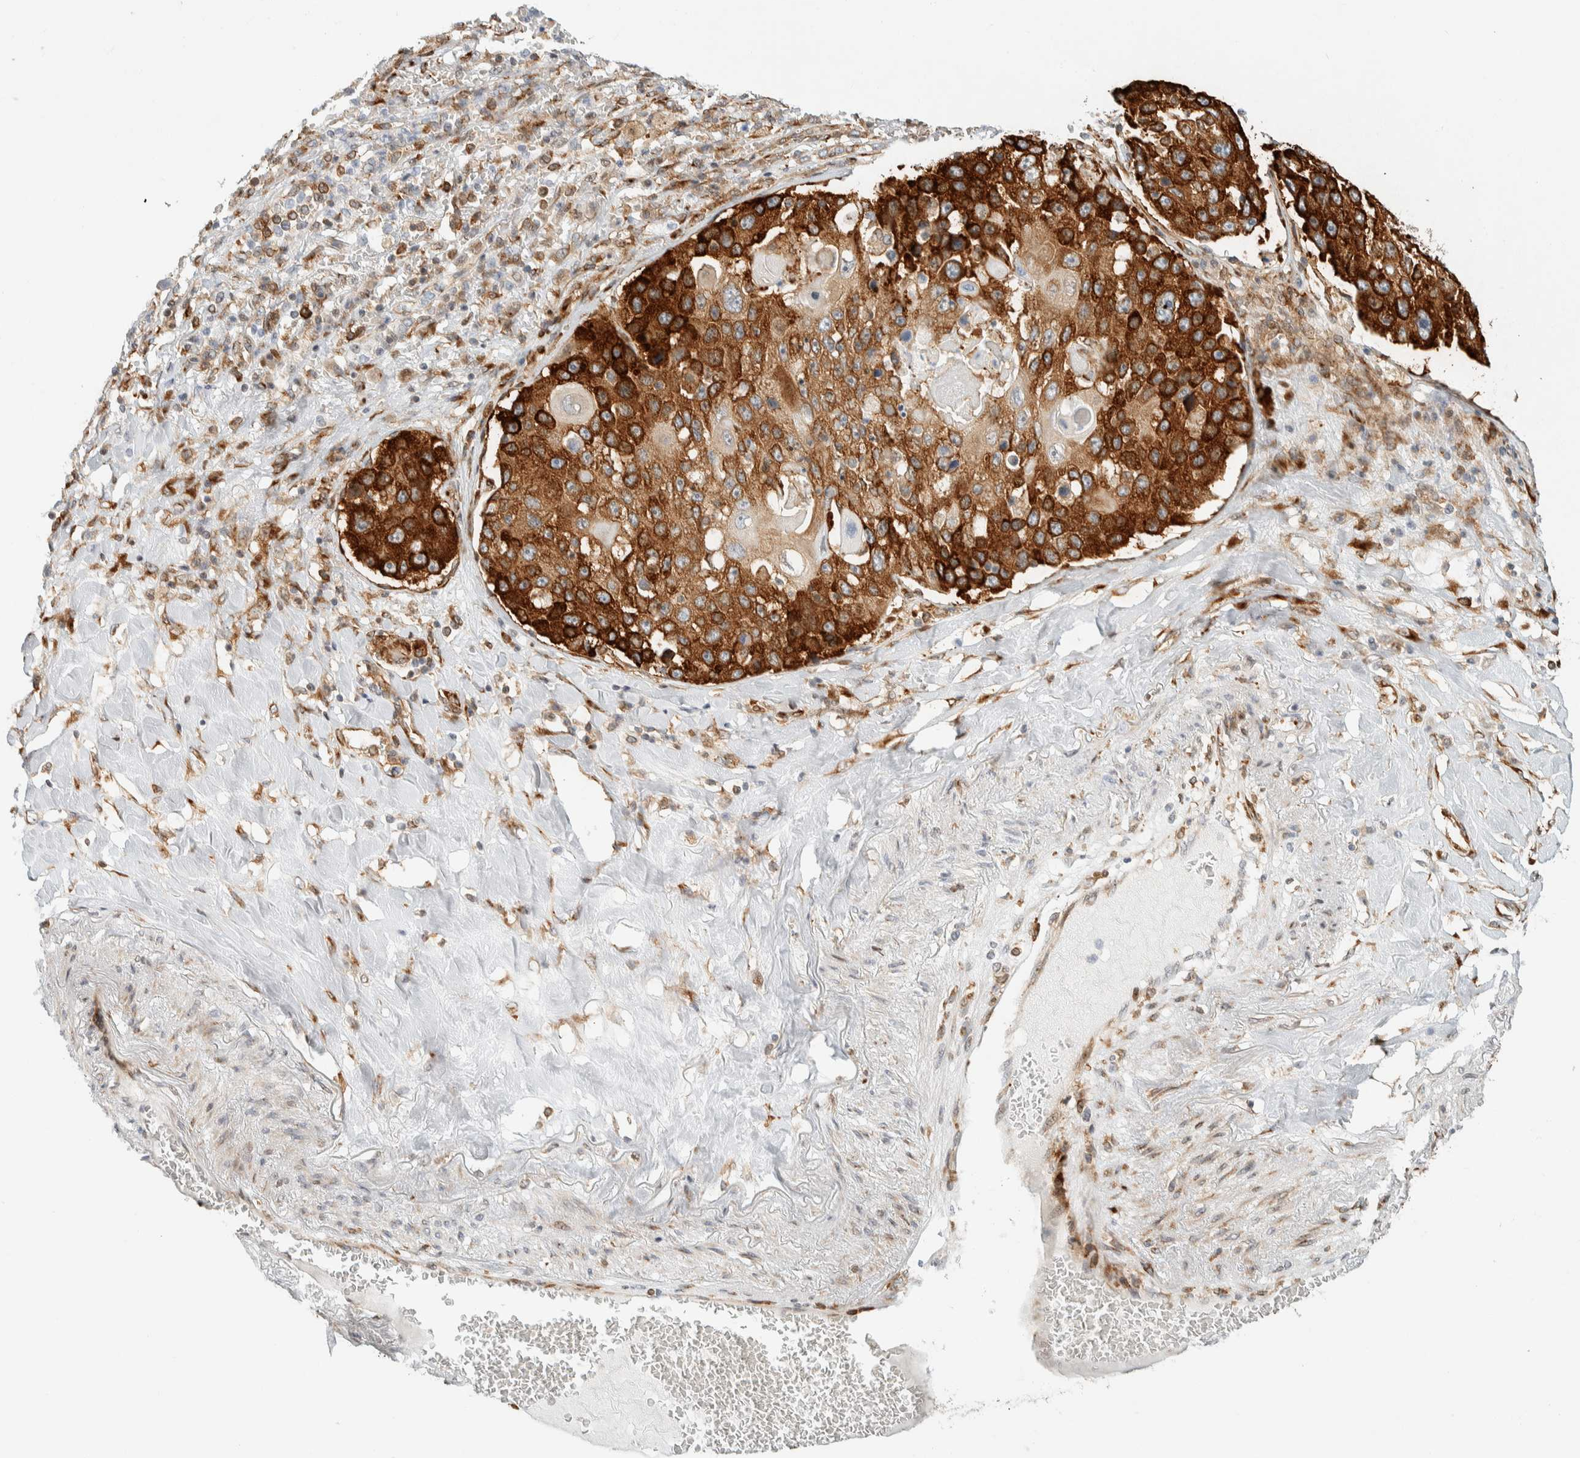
{"staining": {"intensity": "strong", "quantity": ">75%", "location": "cytoplasmic/membranous"}, "tissue": "lung cancer", "cell_type": "Tumor cells", "image_type": "cancer", "snomed": [{"axis": "morphology", "description": "Squamous cell carcinoma, NOS"}, {"axis": "topography", "description": "Lung"}], "caption": "Brown immunohistochemical staining in squamous cell carcinoma (lung) reveals strong cytoplasmic/membranous expression in approximately >75% of tumor cells.", "gene": "LLGL2", "patient": {"sex": "male", "age": 61}}